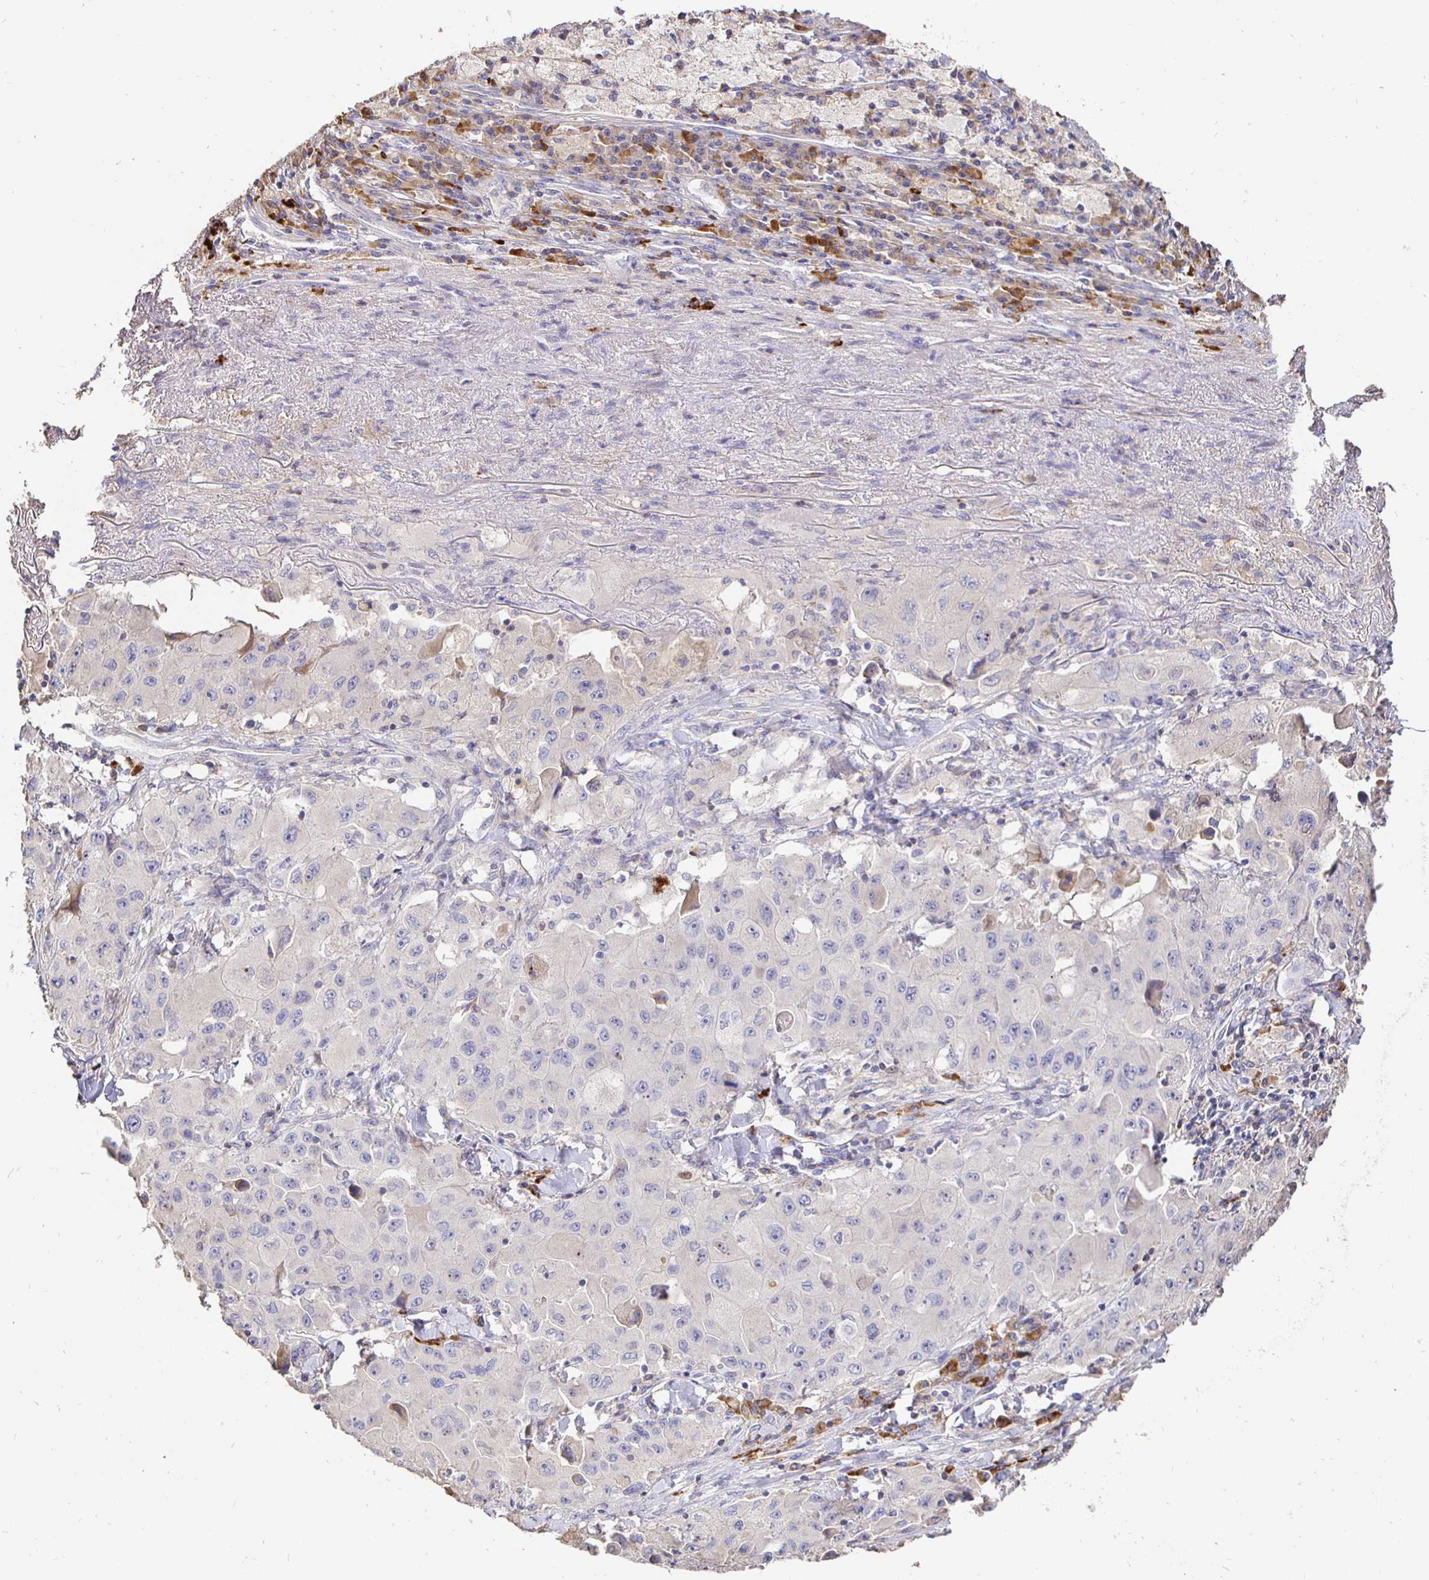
{"staining": {"intensity": "weak", "quantity": "<25%", "location": "cytoplasmic/membranous"}, "tissue": "lung cancer", "cell_type": "Tumor cells", "image_type": "cancer", "snomed": [{"axis": "morphology", "description": "Squamous cell carcinoma, NOS"}, {"axis": "topography", "description": "Lung"}], "caption": "Lung cancer was stained to show a protein in brown. There is no significant staining in tumor cells.", "gene": "CXCR3", "patient": {"sex": "male", "age": 63}}